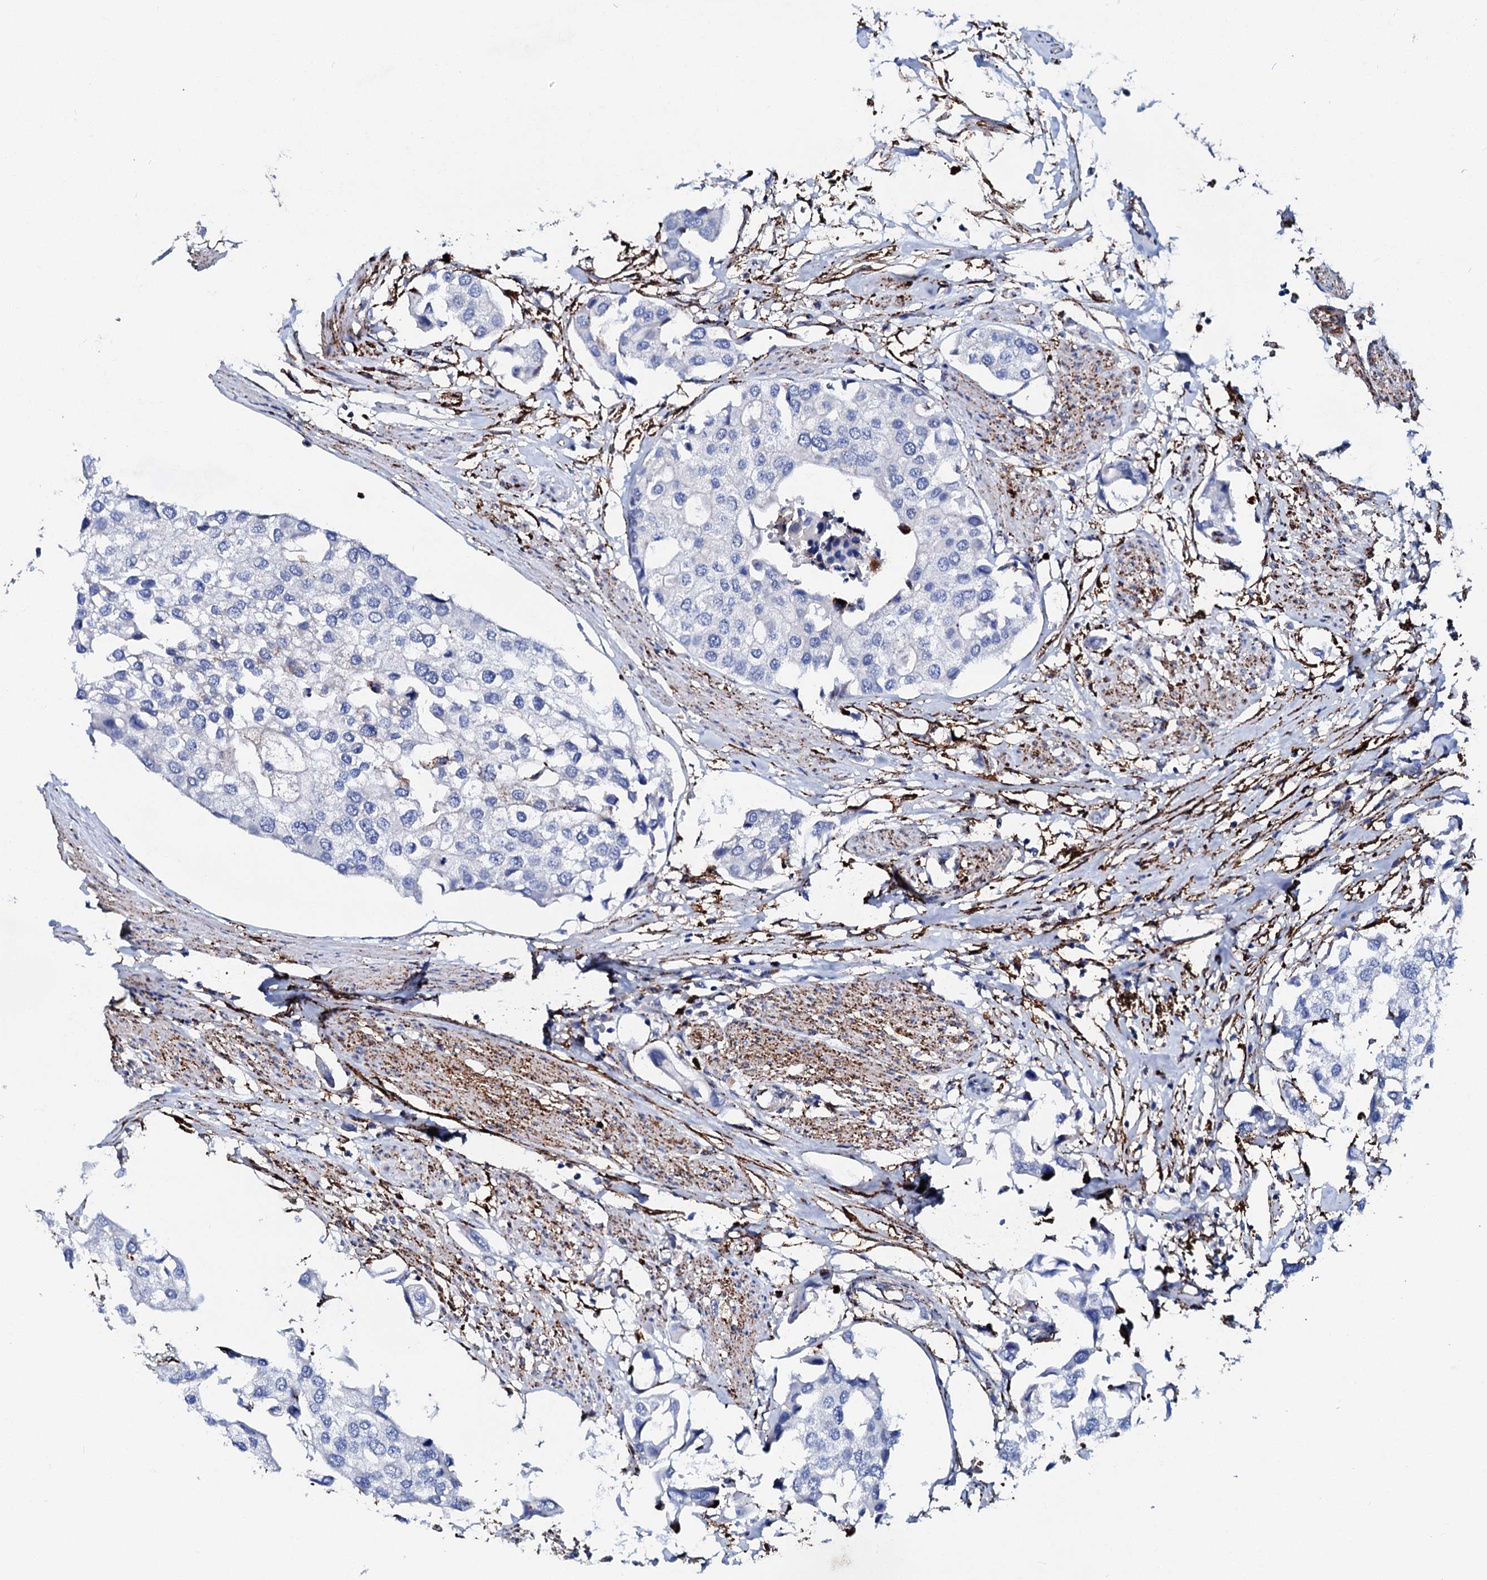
{"staining": {"intensity": "negative", "quantity": "none", "location": "none"}, "tissue": "urothelial cancer", "cell_type": "Tumor cells", "image_type": "cancer", "snomed": [{"axis": "morphology", "description": "Urothelial carcinoma, High grade"}, {"axis": "topography", "description": "Urinary bladder"}], "caption": "Immunohistochemistry image of urothelial carcinoma (high-grade) stained for a protein (brown), which demonstrates no positivity in tumor cells.", "gene": "MED13L", "patient": {"sex": "male", "age": 64}}